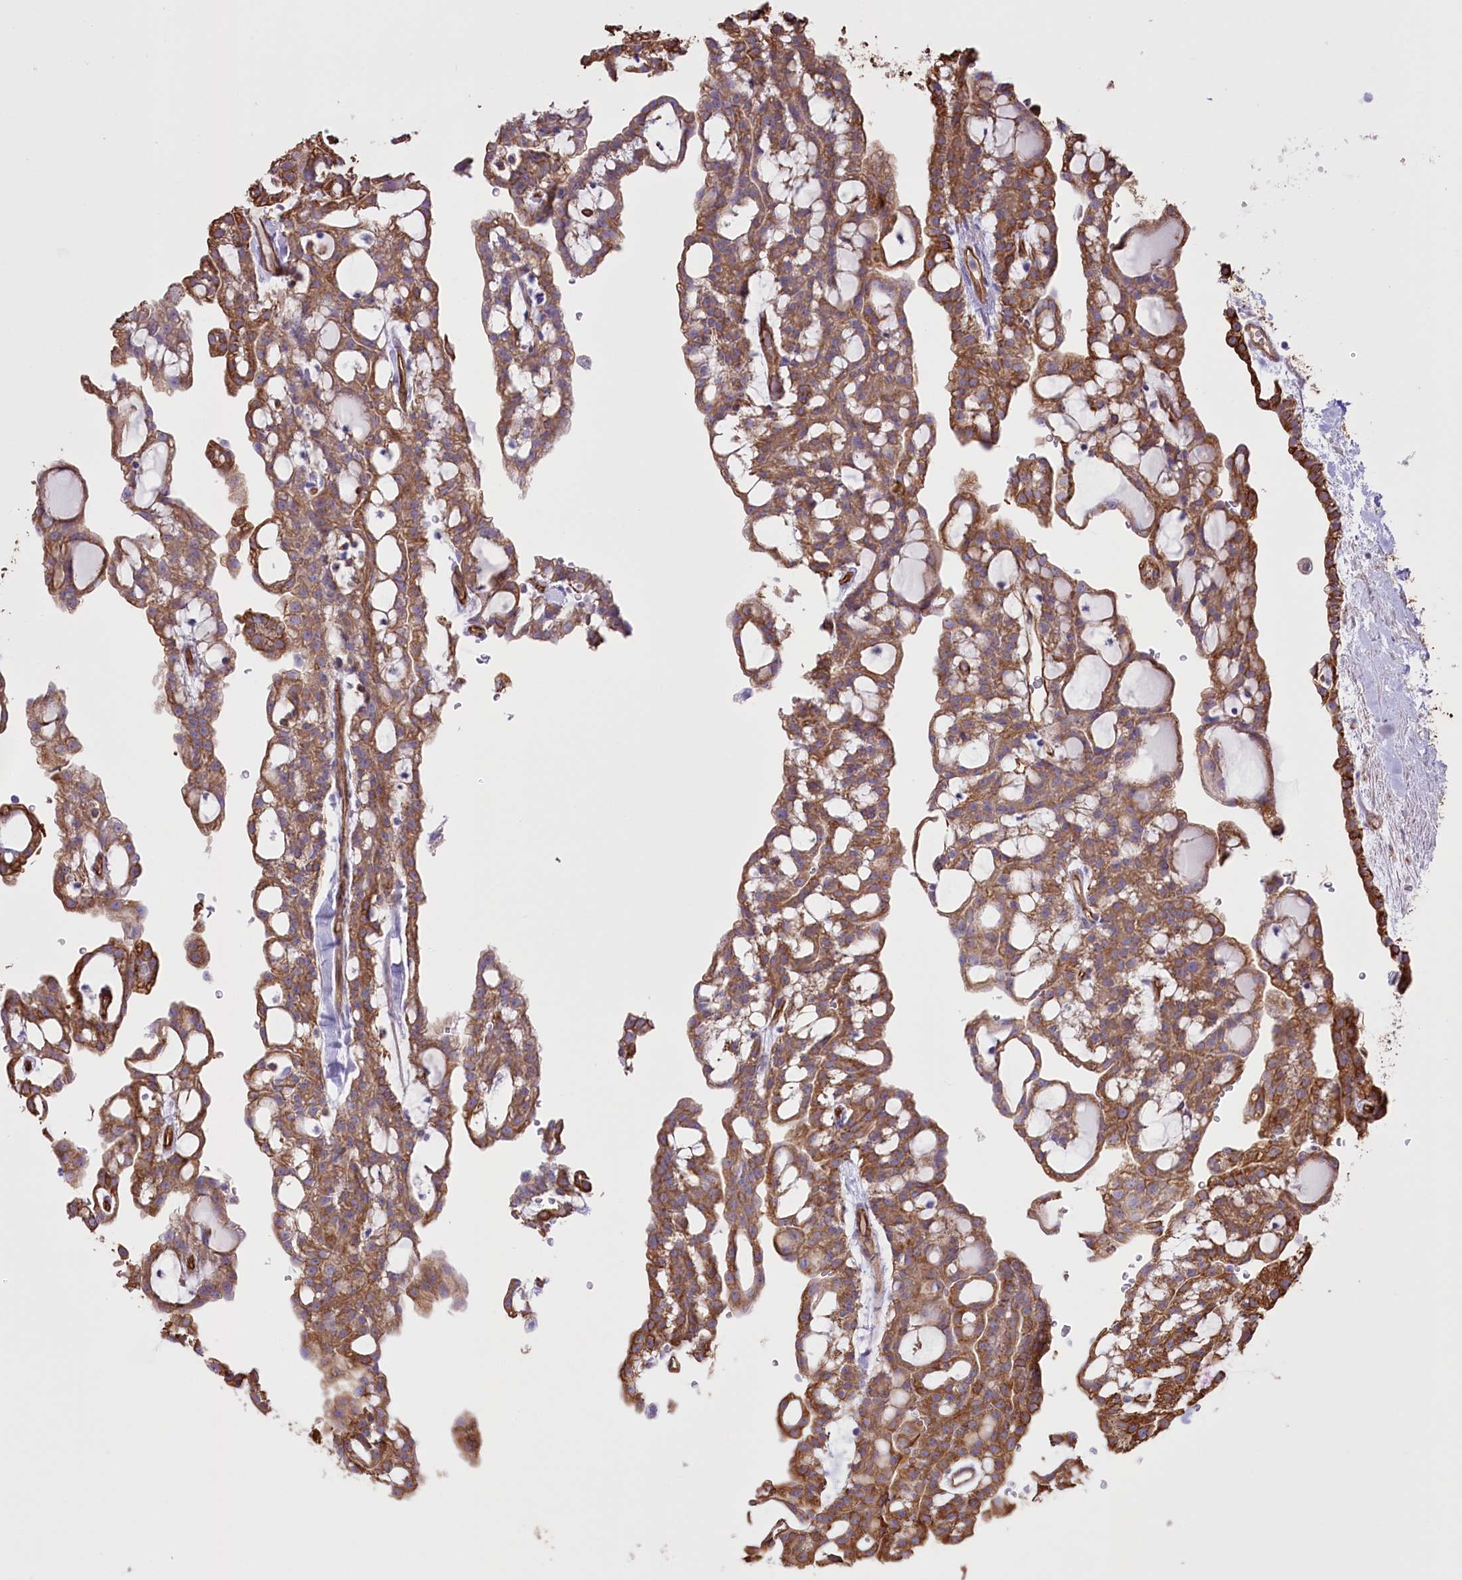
{"staining": {"intensity": "moderate", "quantity": ">75%", "location": "cytoplasmic/membranous"}, "tissue": "renal cancer", "cell_type": "Tumor cells", "image_type": "cancer", "snomed": [{"axis": "morphology", "description": "Adenocarcinoma, NOS"}, {"axis": "topography", "description": "Kidney"}], "caption": "A brown stain shows moderate cytoplasmic/membranous expression of a protein in renal cancer (adenocarcinoma) tumor cells.", "gene": "SLC39A10", "patient": {"sex": "male", "age": 63}}